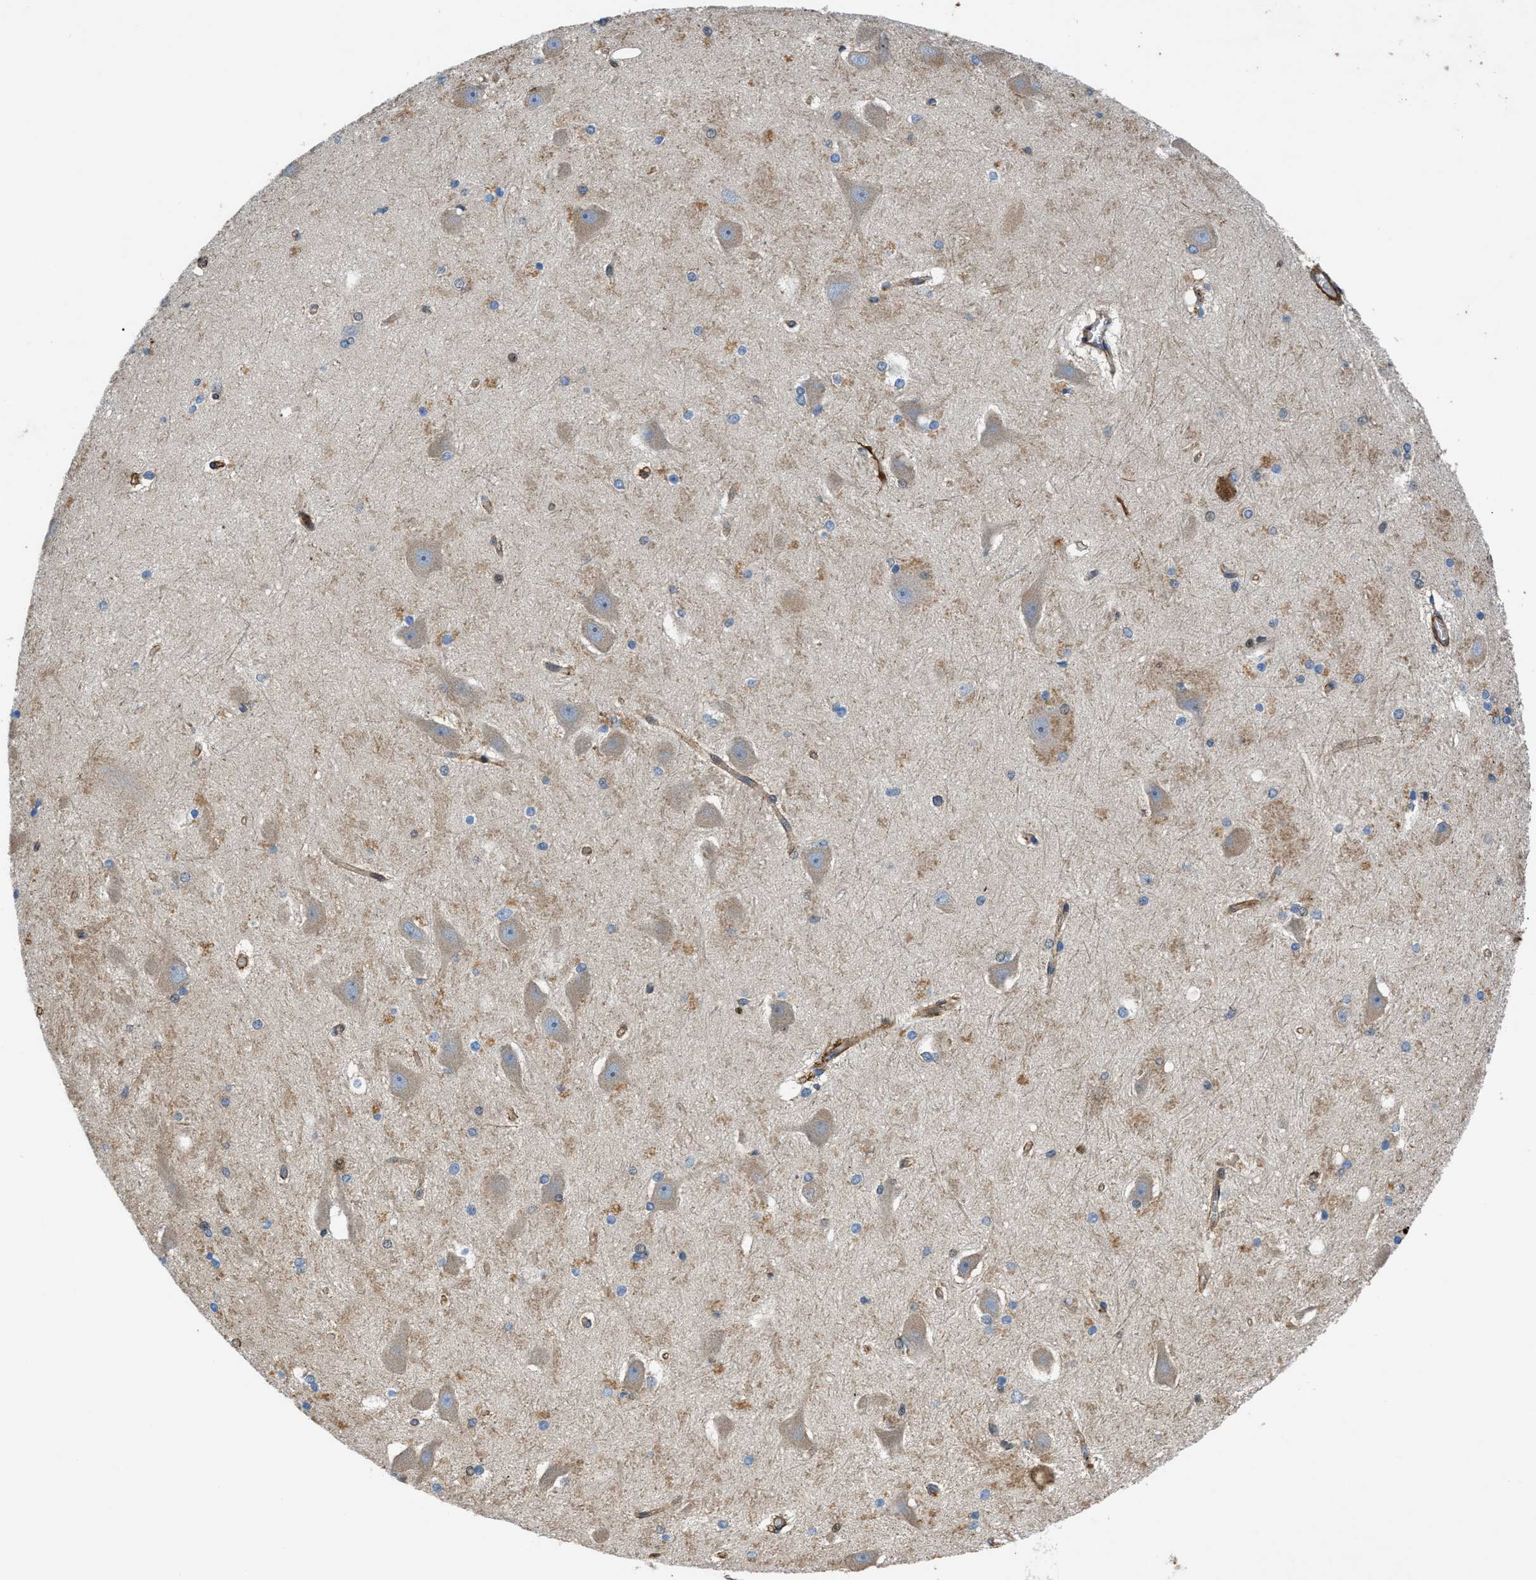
{"staining": {"intensity": "weak", "quantity": "<25%", "location": "cytoplasmic/membranous"}, "tissue": "hippocampus", "cell_type": "Glial cells", "image_type": "normal", "snomed": [{"axis": "morphology", "description": "Normal tissue, NOS"}, {"axis": "topography", "description": "Hippocampus"}], "caption": "High power microscopy micrograph of an IHC photomicrograph of normal hippocampus, revealing no significant staining in glial cells.", "gene": "DHODH", "patient": {"sex": "female", "age": 19}}